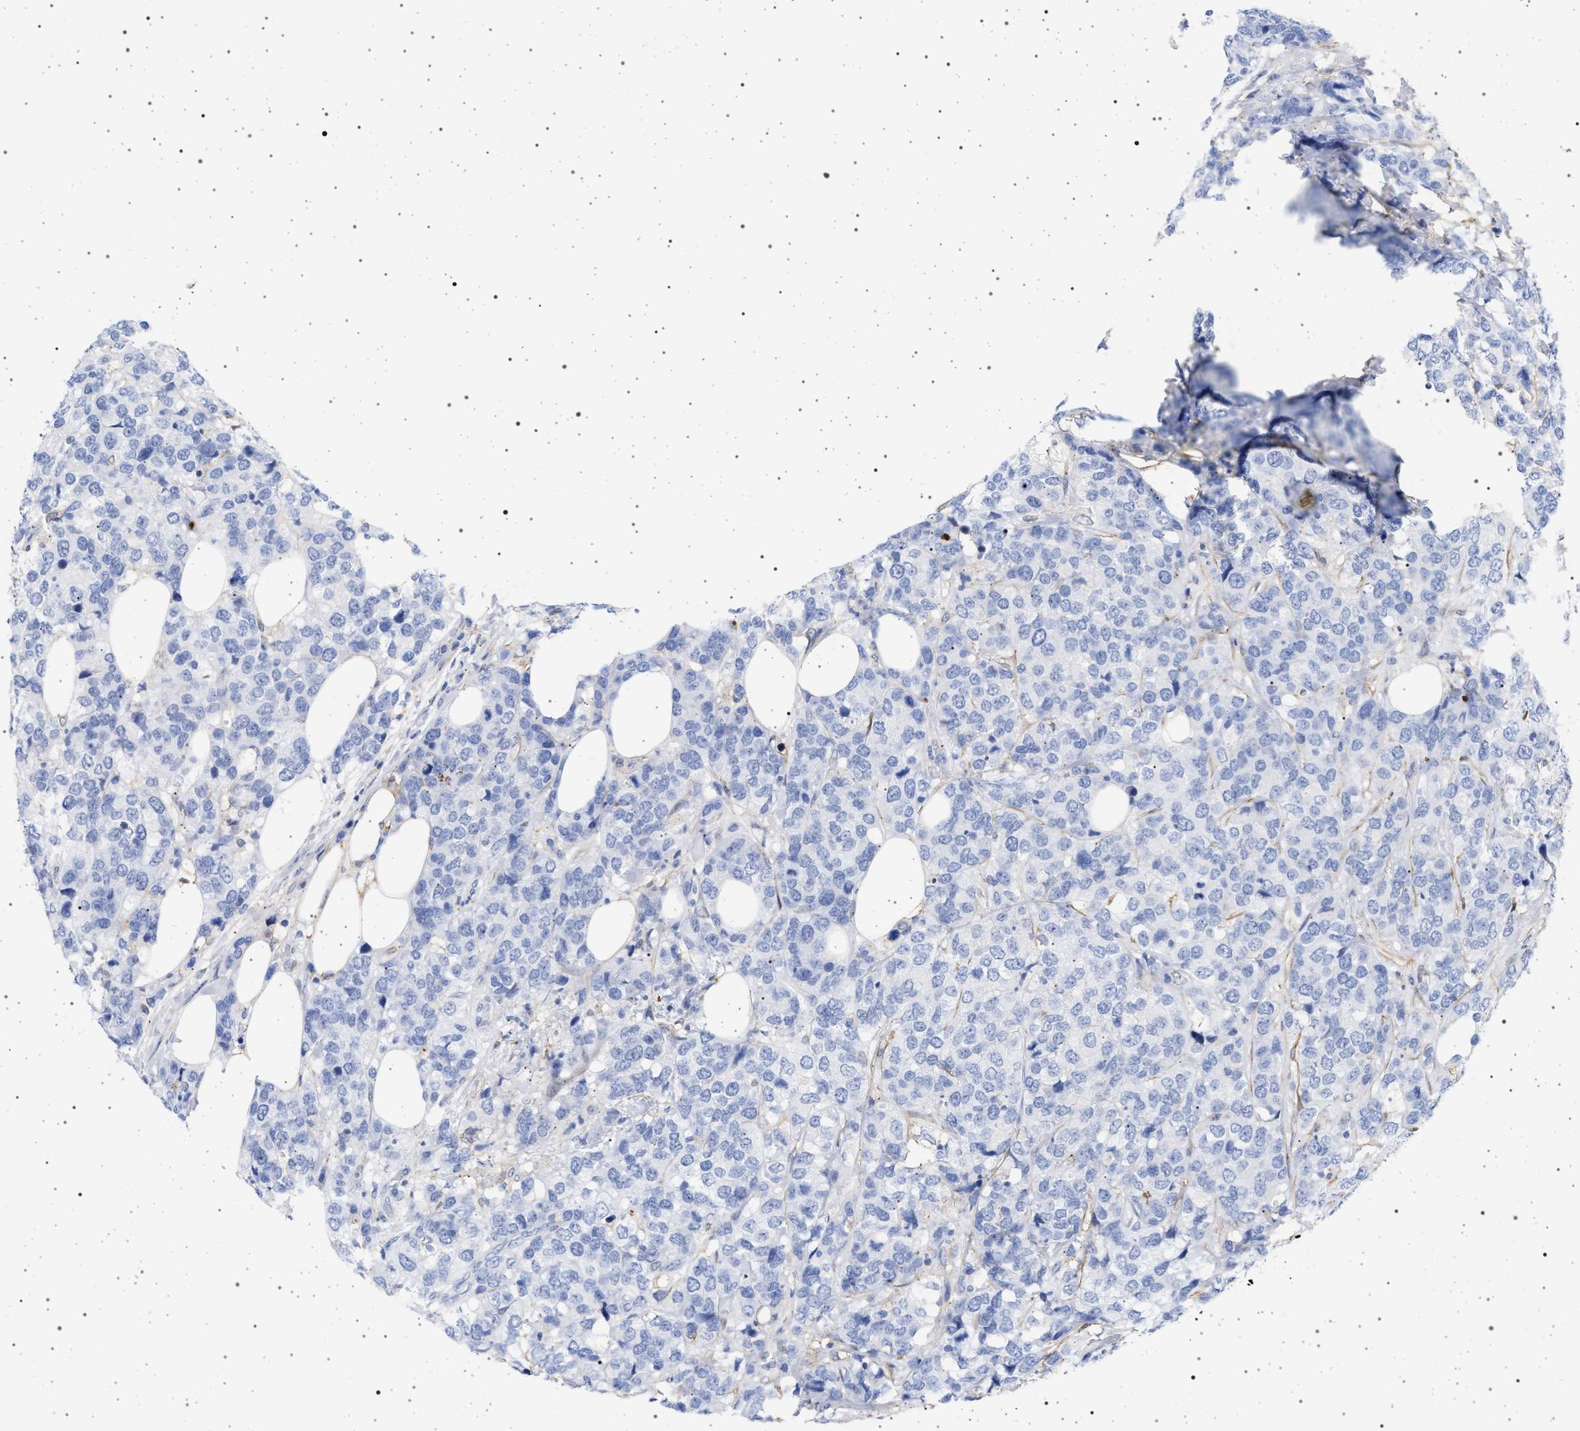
{"staining": {"intensity": "negative", "quantity": "none", "location": "none"}, "tissue": "breast cancer", "cell_type": "Tumor cells", "image_type": "cancer", "snomed": [{"axis": "morphology", "description": "Lobular carcinoma"}, {"axis": "topography", "description": "Breast"}], "caption": "Photomicrograph shows no protein expression in tumor cells of lobular carcinoma (breast) tissue. (Stains: DAB (3,3'-diaminobenzidine) IHC with hematoxylin counter stain, Microscopy: brightfield microscopy at high magnification).", "gene": "PLG", "patient": {"sex": "female", "age": 59}}